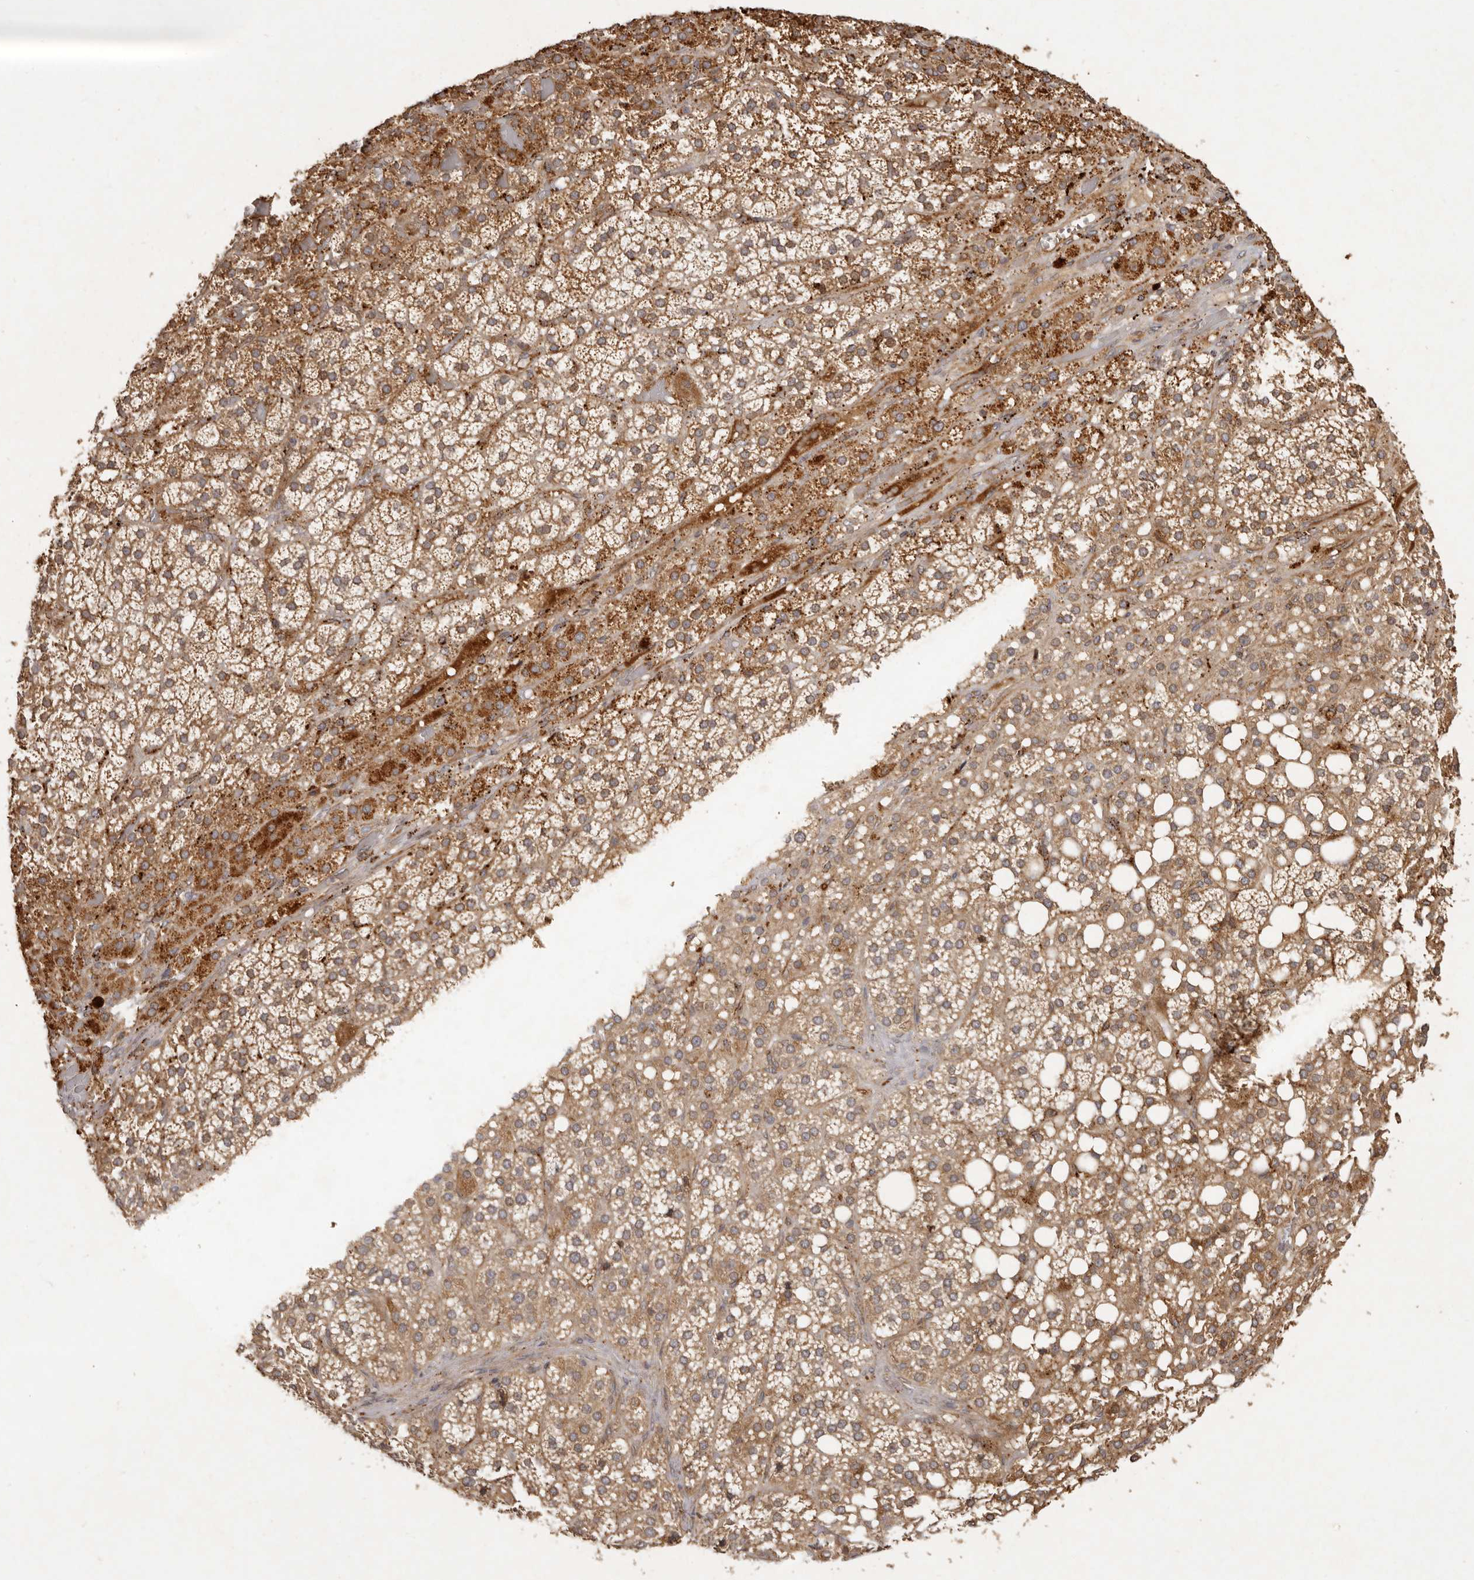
{"staining": {"intensity": "strong", "quantity": ">75%", "location": "cytoplasmic/membranous"}, "tissue": "adrenal gland", "cell_type": "Glandular cells", "image_type": "normal", "snomed": [{"axis": "morphology", "description": "Normal tissue, NOS"}, {"axis": "topography", "description": "Adrenal gland"}], "caption": "Unremarkable adrenal gland shows strong cytoplasmic/membranous expression in approximately >75% of glandular cells Nuclei are stained in blue..", "gene": "SEMA3A", "patient": {"sex": "female", "age": 59}}